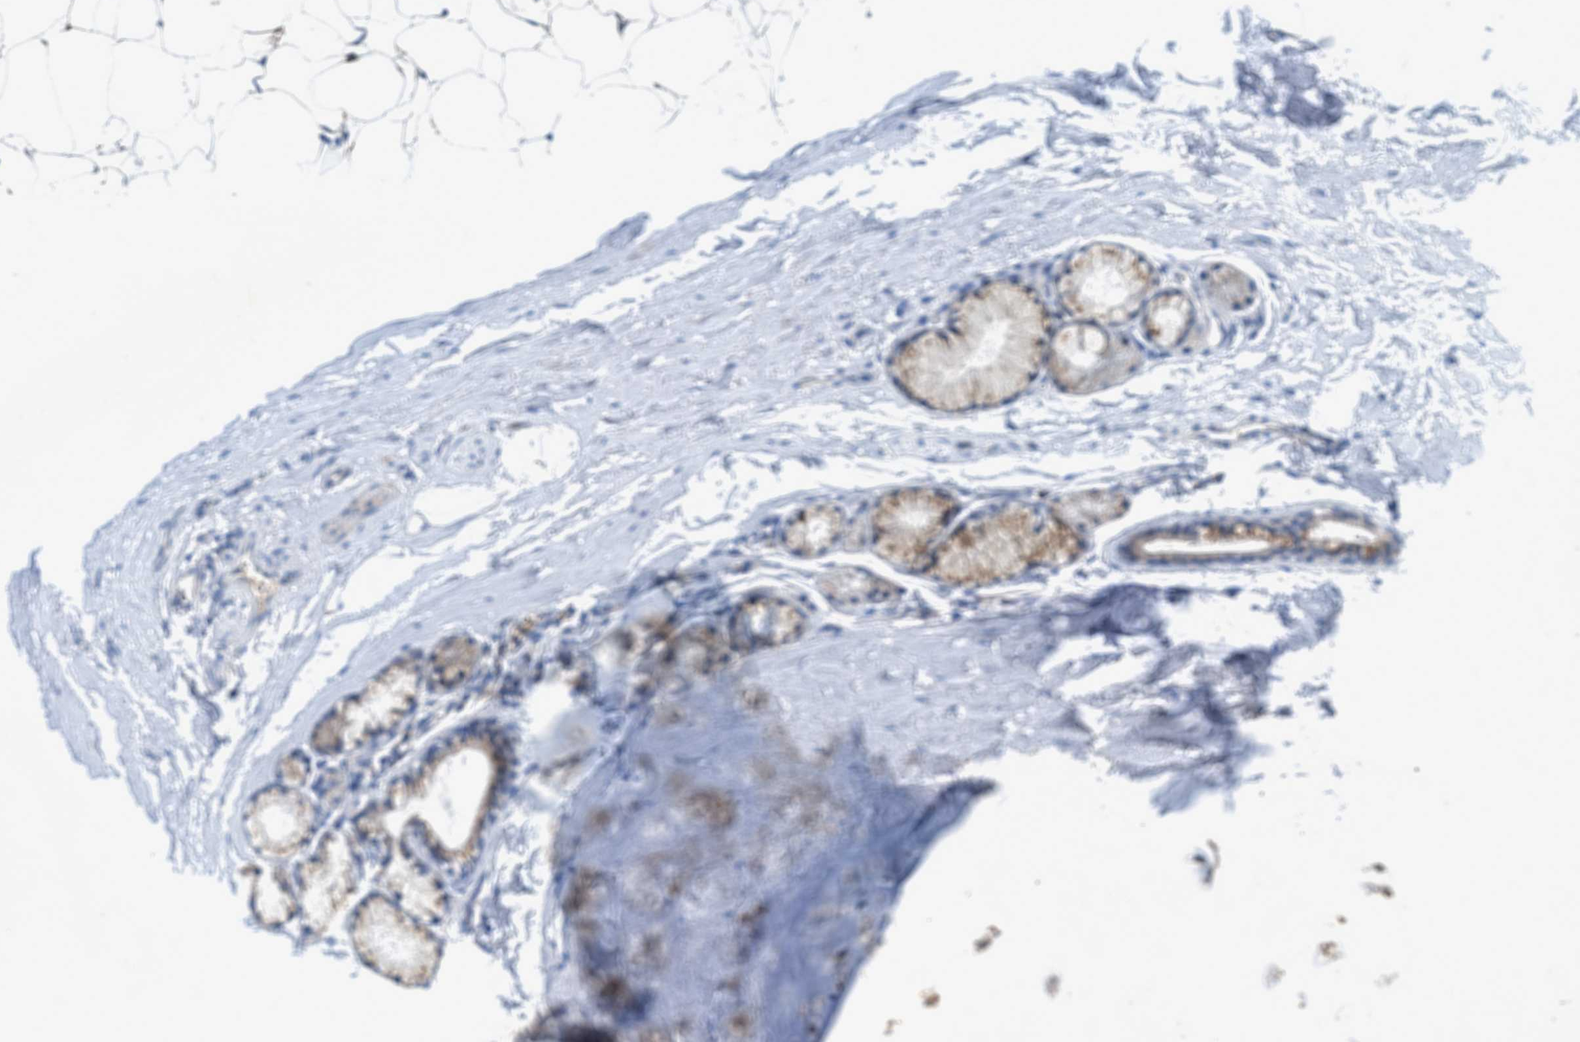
{"staining": {"intensity": "negative", "quantity": "none", "location": "none"}, "tissue": "adipose tissue", "cell_type": "Adipocytes", "image_type": "normal", "snomed": [{"axis": "morphology", "description": "Normal tissue, NOS"}, {"axis": "topography", "description": "Breast"}, {"axis": "topography", "description": "Soft tissue"}], "caption": "Human adipose tissue stained for a protein using immunohistochemistry reveals no positivity in adipocytes.", "gene": "TSPAN3", "patient": {"sex": "female", "age": 75}}